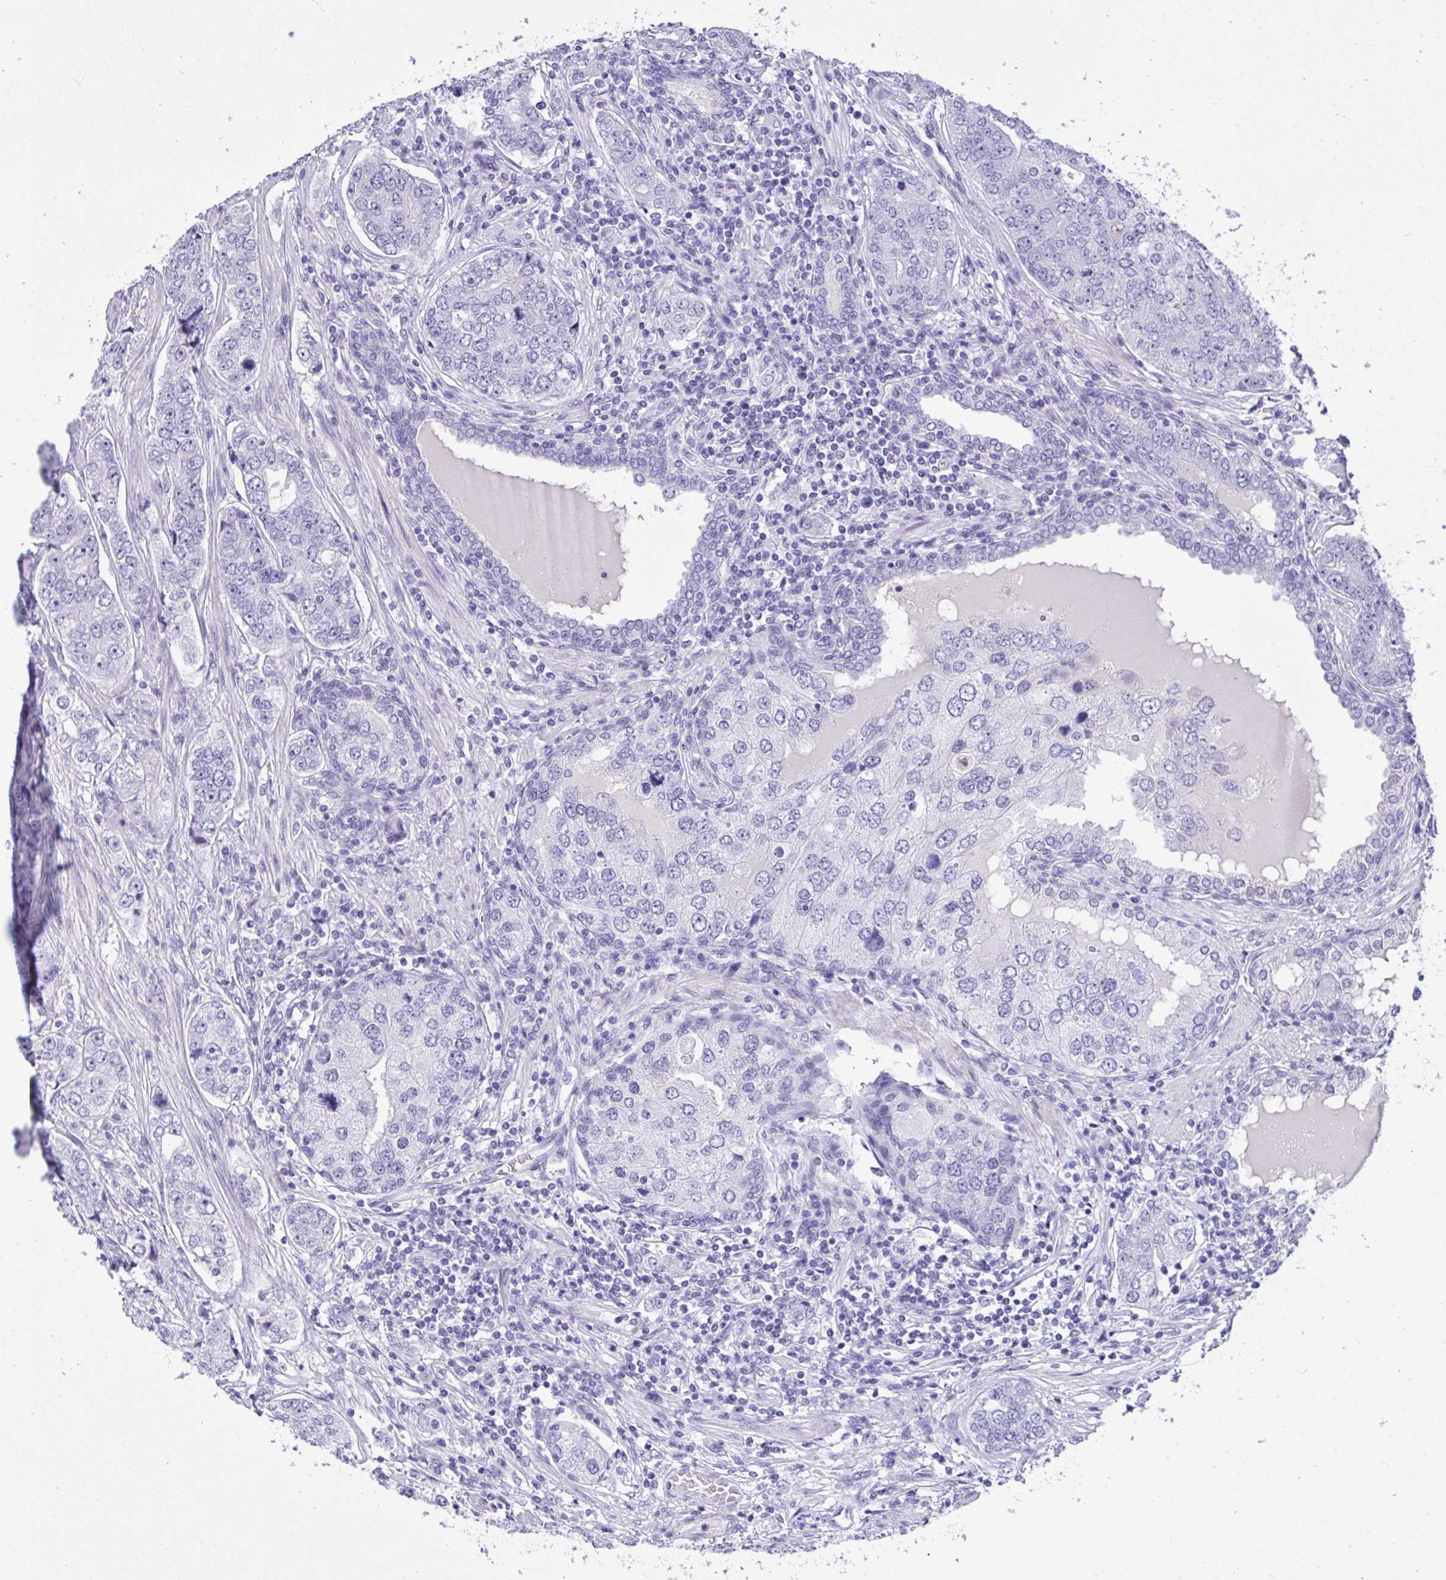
{"staining": {"intensity": "negative", "quantity": "none", "location": "none"}, "tissue": "prostate cancer", "cell_type": "Tumor cells", "image_type": "cancer", "snomed": [{"axis": "morphology", "description": "Adenocarcinoma, High grade"}, {"axis": "topography", "description": "Prostate"}], "caption": "Immunohistochemistry (IHC) of human prostate adenocarcinoma (high-grade) displays no positivity in tumor cells.", "gene": "TMCO5A", "patient": {"sex": "male", "age": 60}}